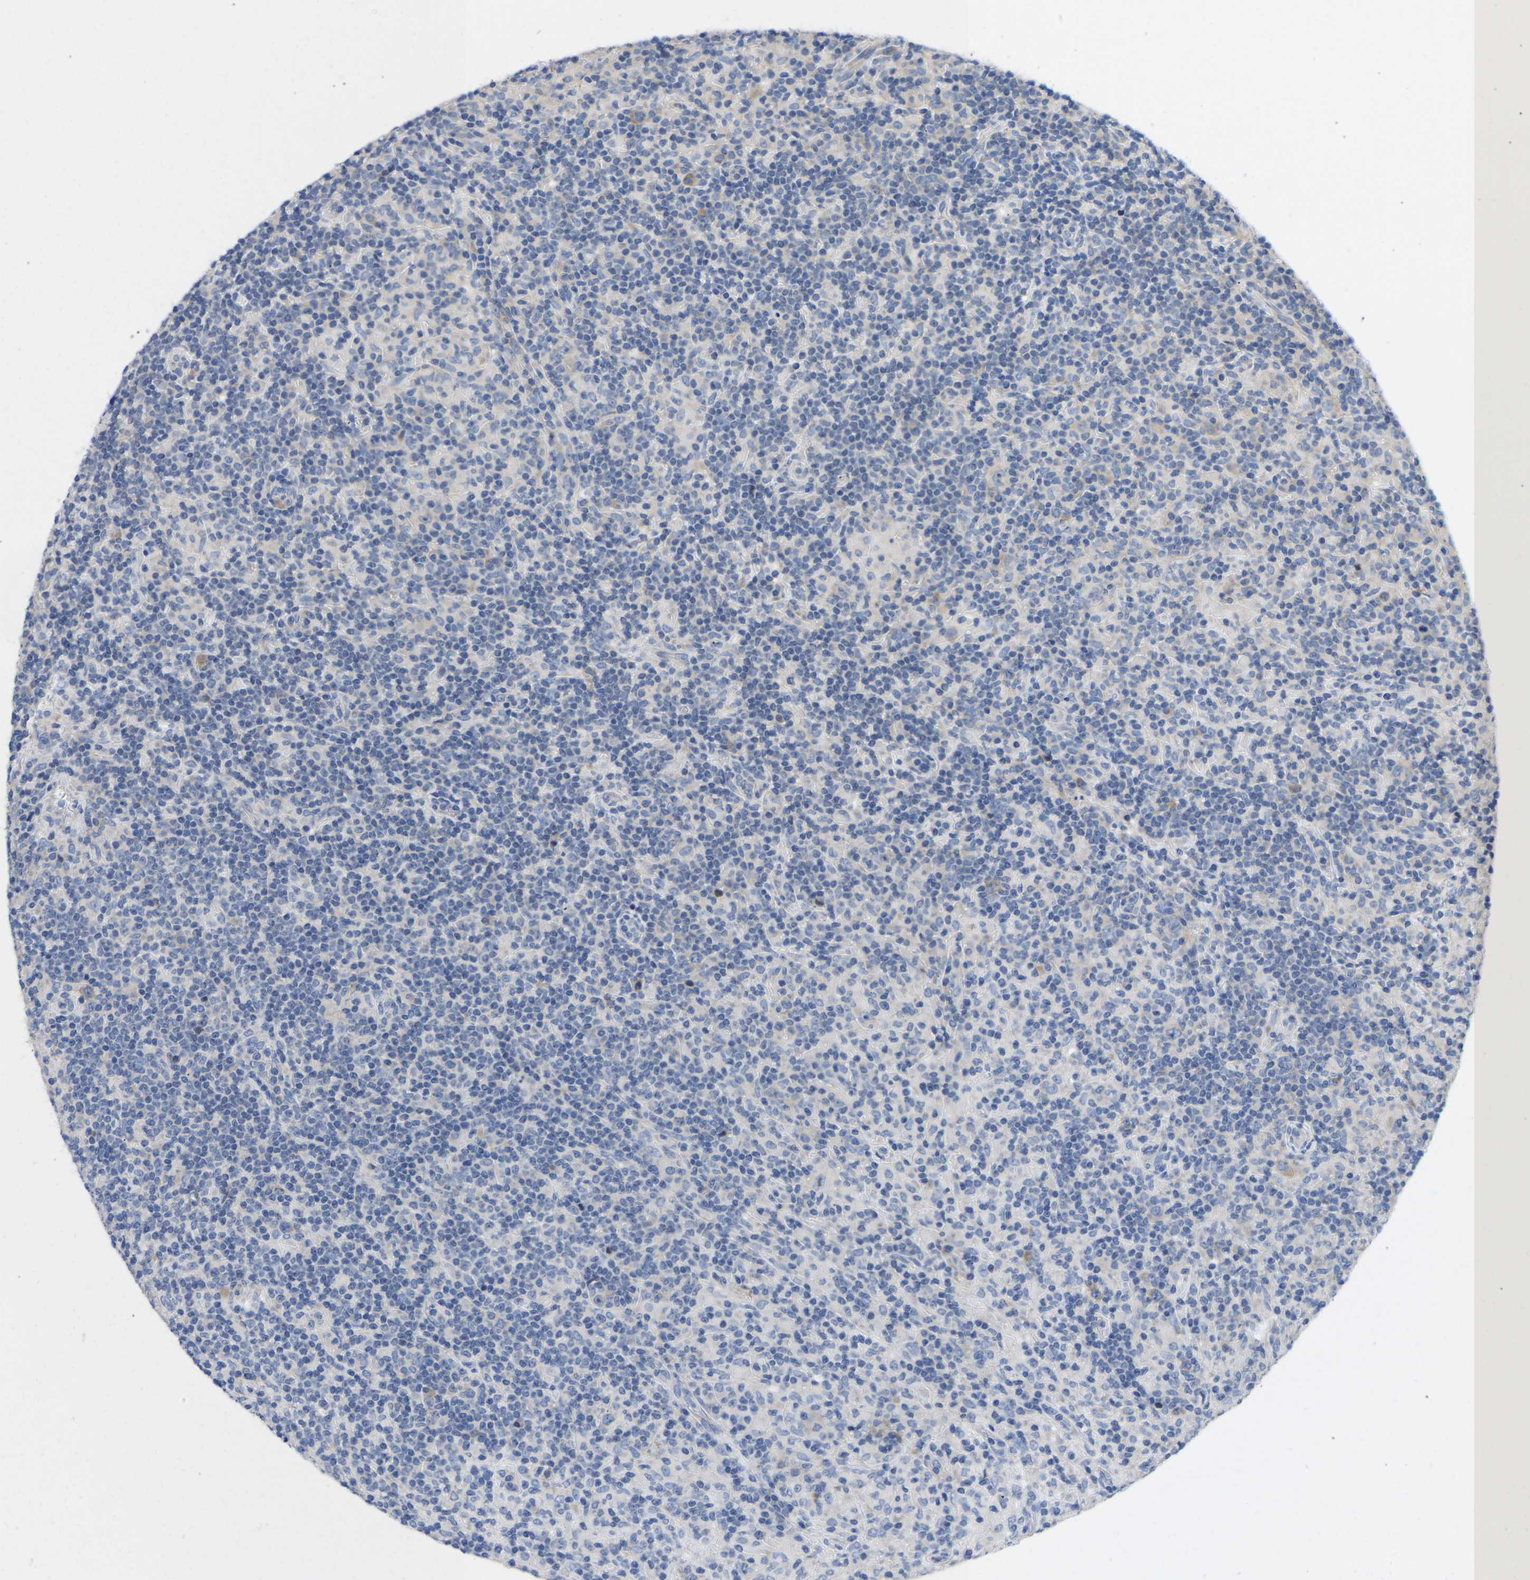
{"staining": {"intensity": "weak", "quantity": "<25%", "location": "cytoplasmic/membranous"}, "tissue": "lymphoma", "cell_type": "Tumor cells", "image_type": "cancer", "snomed": [{"axis": "morphology", "description": "Hodgkin's disease, NOS"}, {"axis": "topography", "description": "Lymph node"}], "caption": "A micrograph of lymphoma stained for a protein shows no brown staining in tumor cells.", "gene": "ABCA10", "patient": {"sex": "male", "age": 70}}